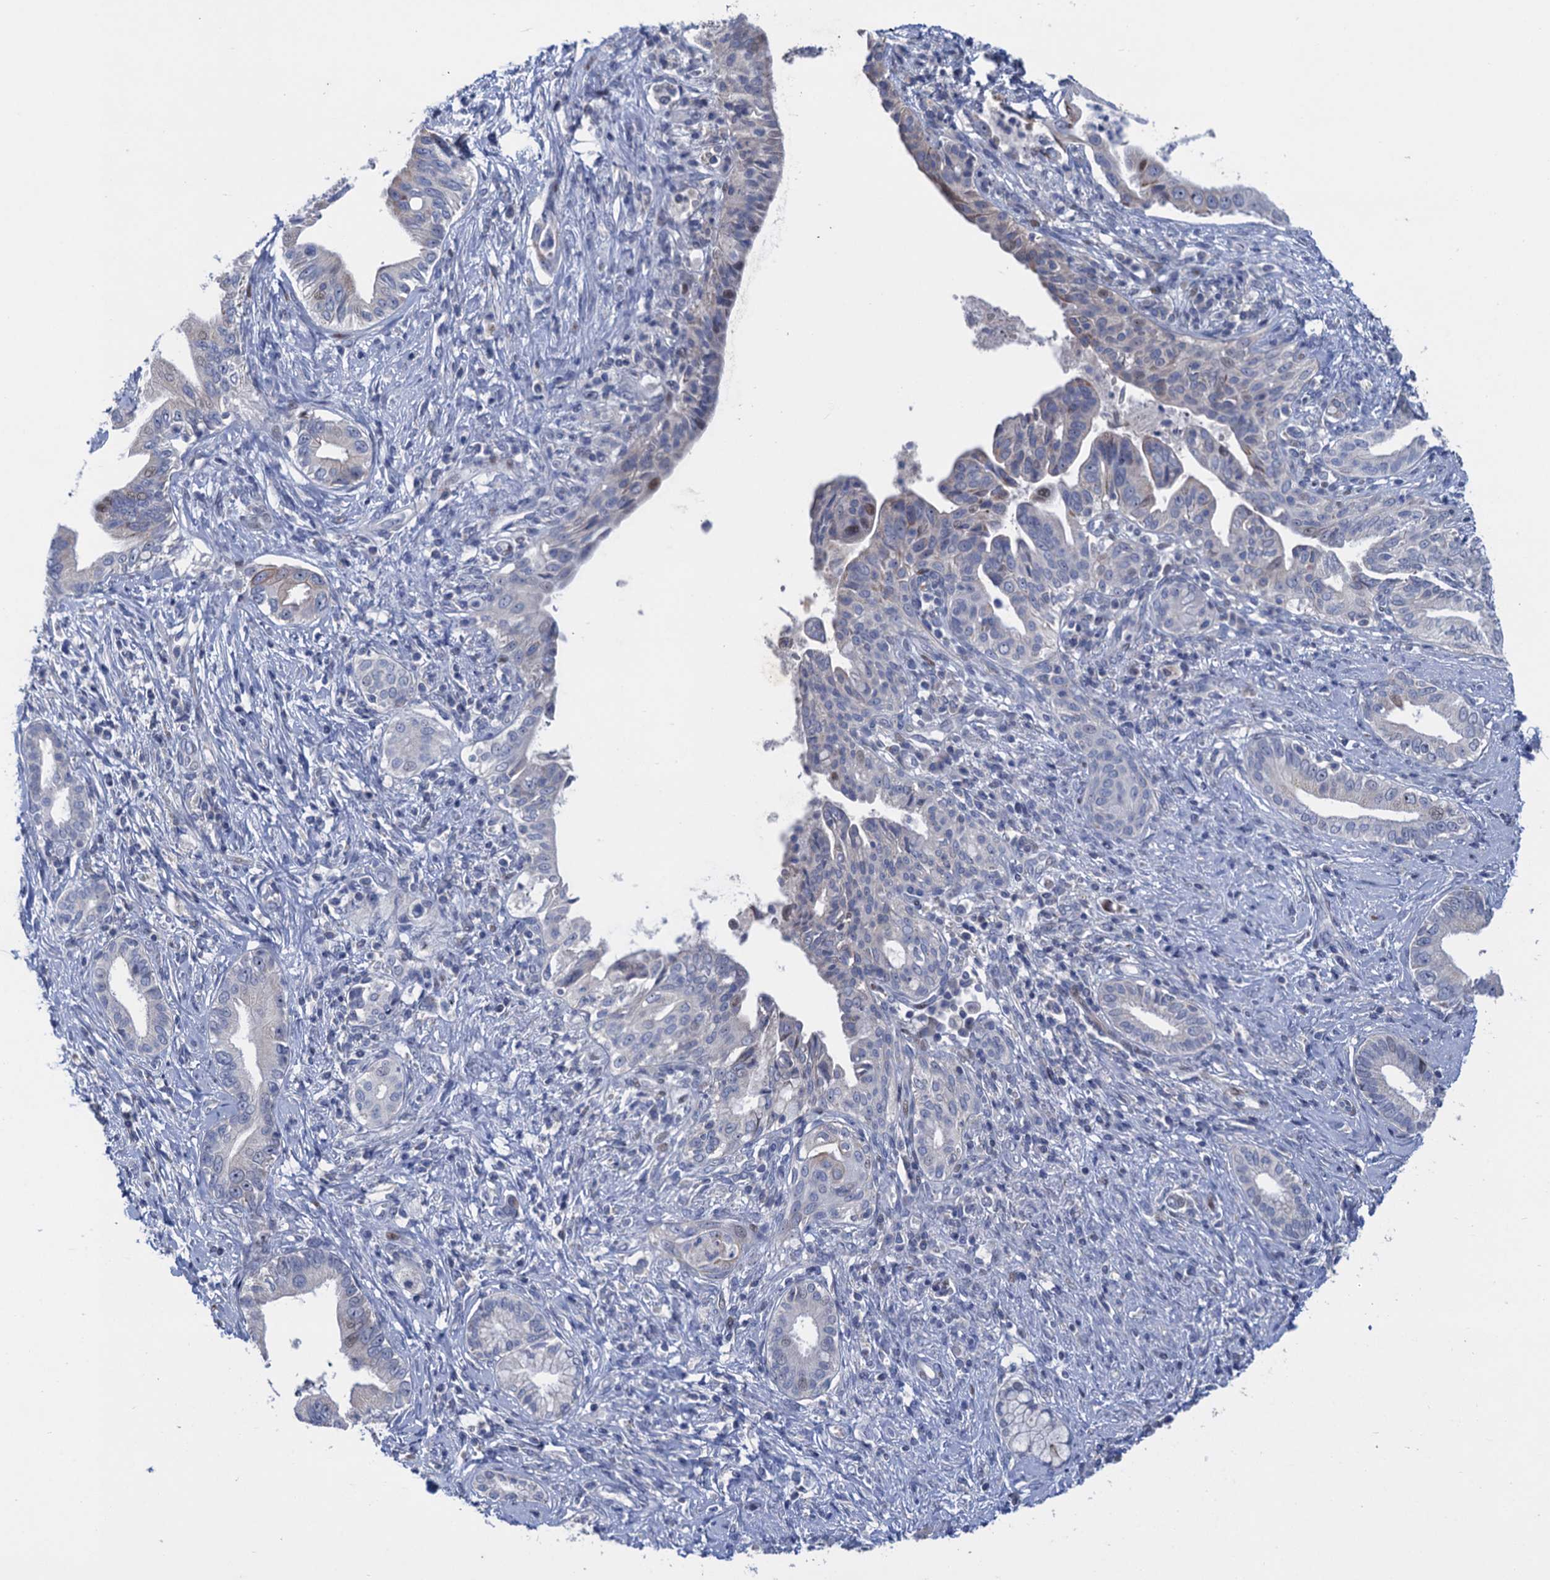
{"staining": {"intensity": "weak", "quantity": "<25%", "location": "nuclear"}, "tissue": "pancreatic cancer", "cell_type": "Tumor cells", "image_type": "cancer", "snomed": [{"axis": "morphology", "description": "Adenocarcinoma, NOS"}, {"axis": "topography", "description": "Pancreas"}], "caption": "Protein analysis of pancreatic cancer (adenocarcinoma) reveals no significant positivity in tumor cells.", "gene": "ESYT3", "patient": {"sex": "female", "age": 55}}